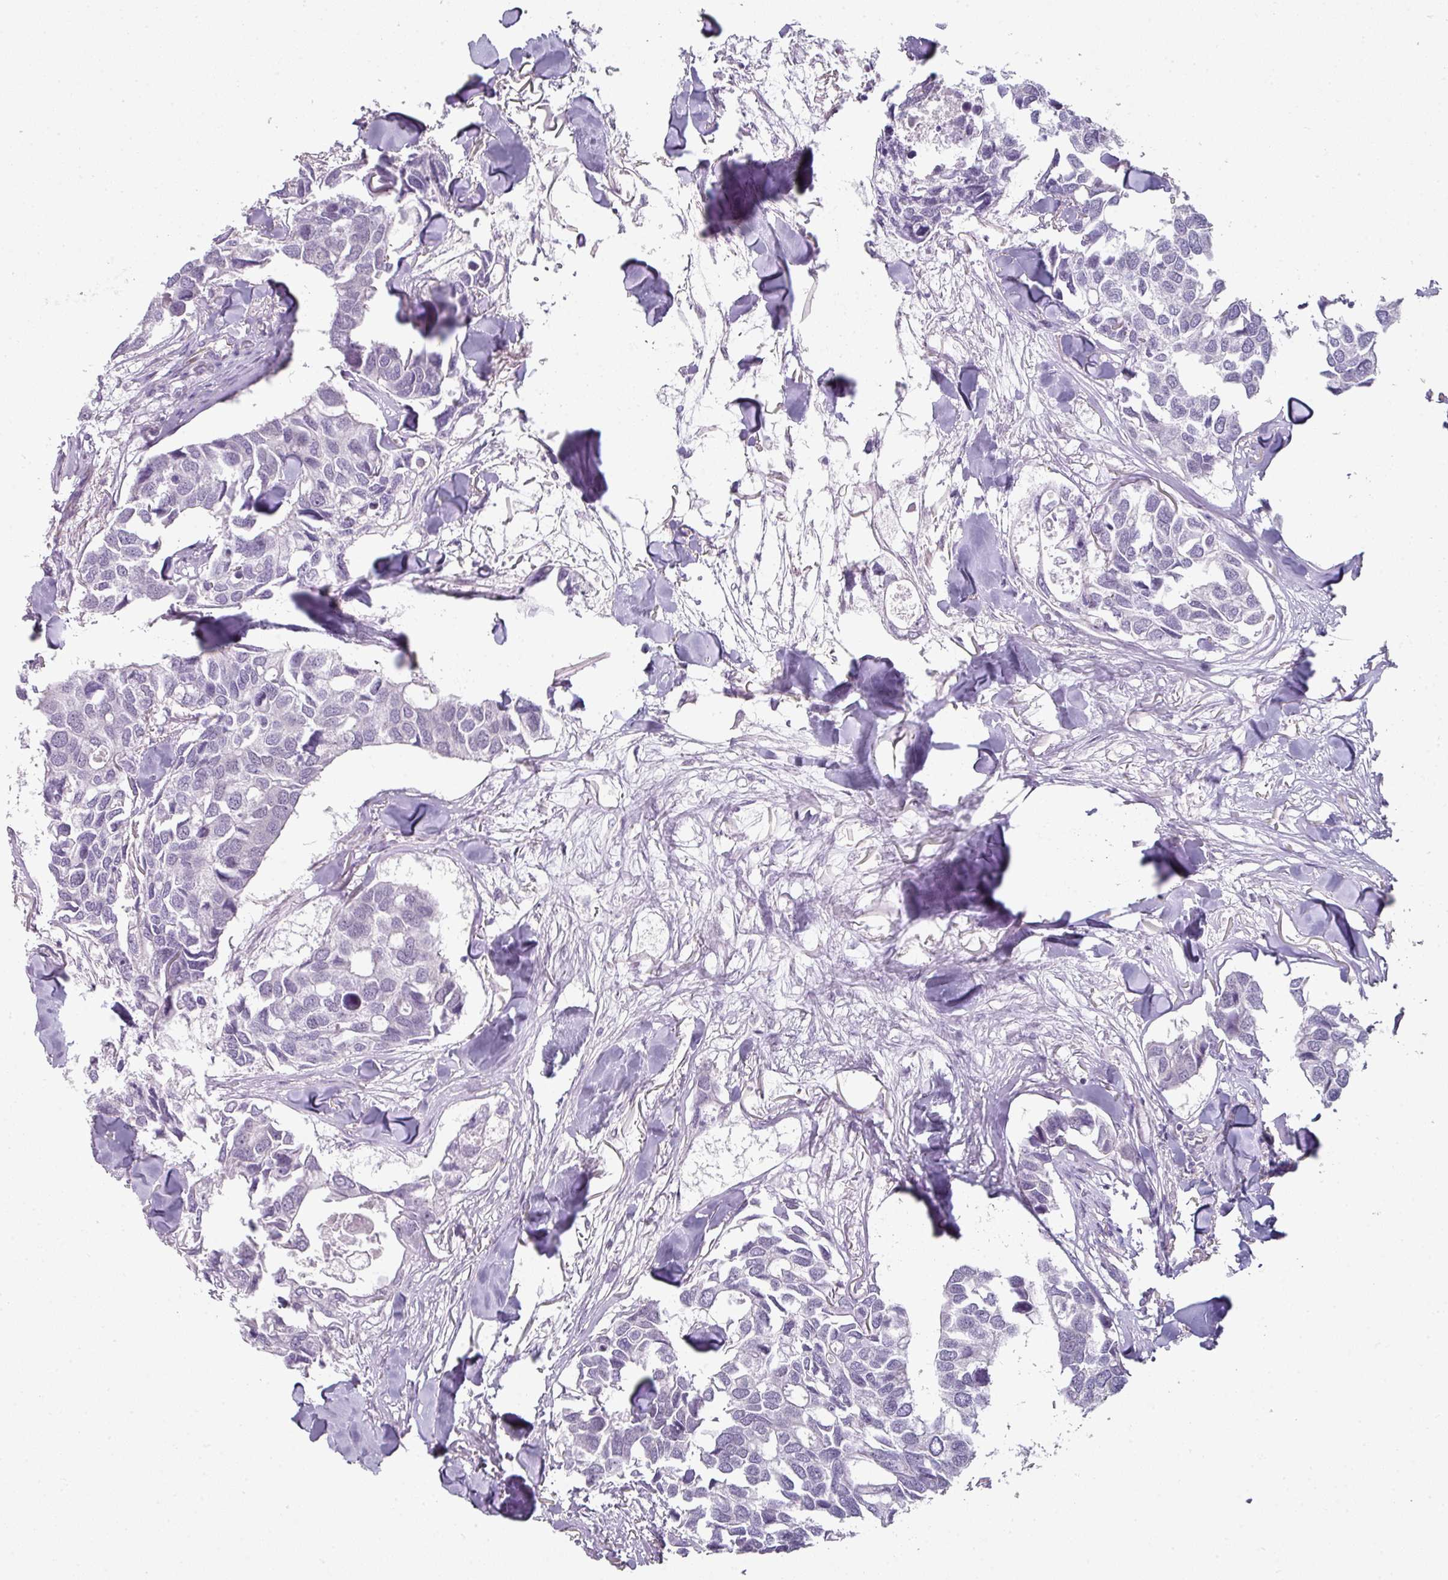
{"staining": {"intensity": "negative", "quantity": "none", "location": "none"}, "tissue": "breast cancer", "cell_type": "Tumor cells", "image_type": "cancer", "snomed": [{"axis": "morphology", "description": "Duct carcinoma"}, {"axis": "topography", "description": "Breast"}], "caption": "IHC image of breast cancer stained for a protein (brown), which shows no positivity in tumor cells.", "gene": "C19orf33", "patient": {"sex": "female", "age": 83}}